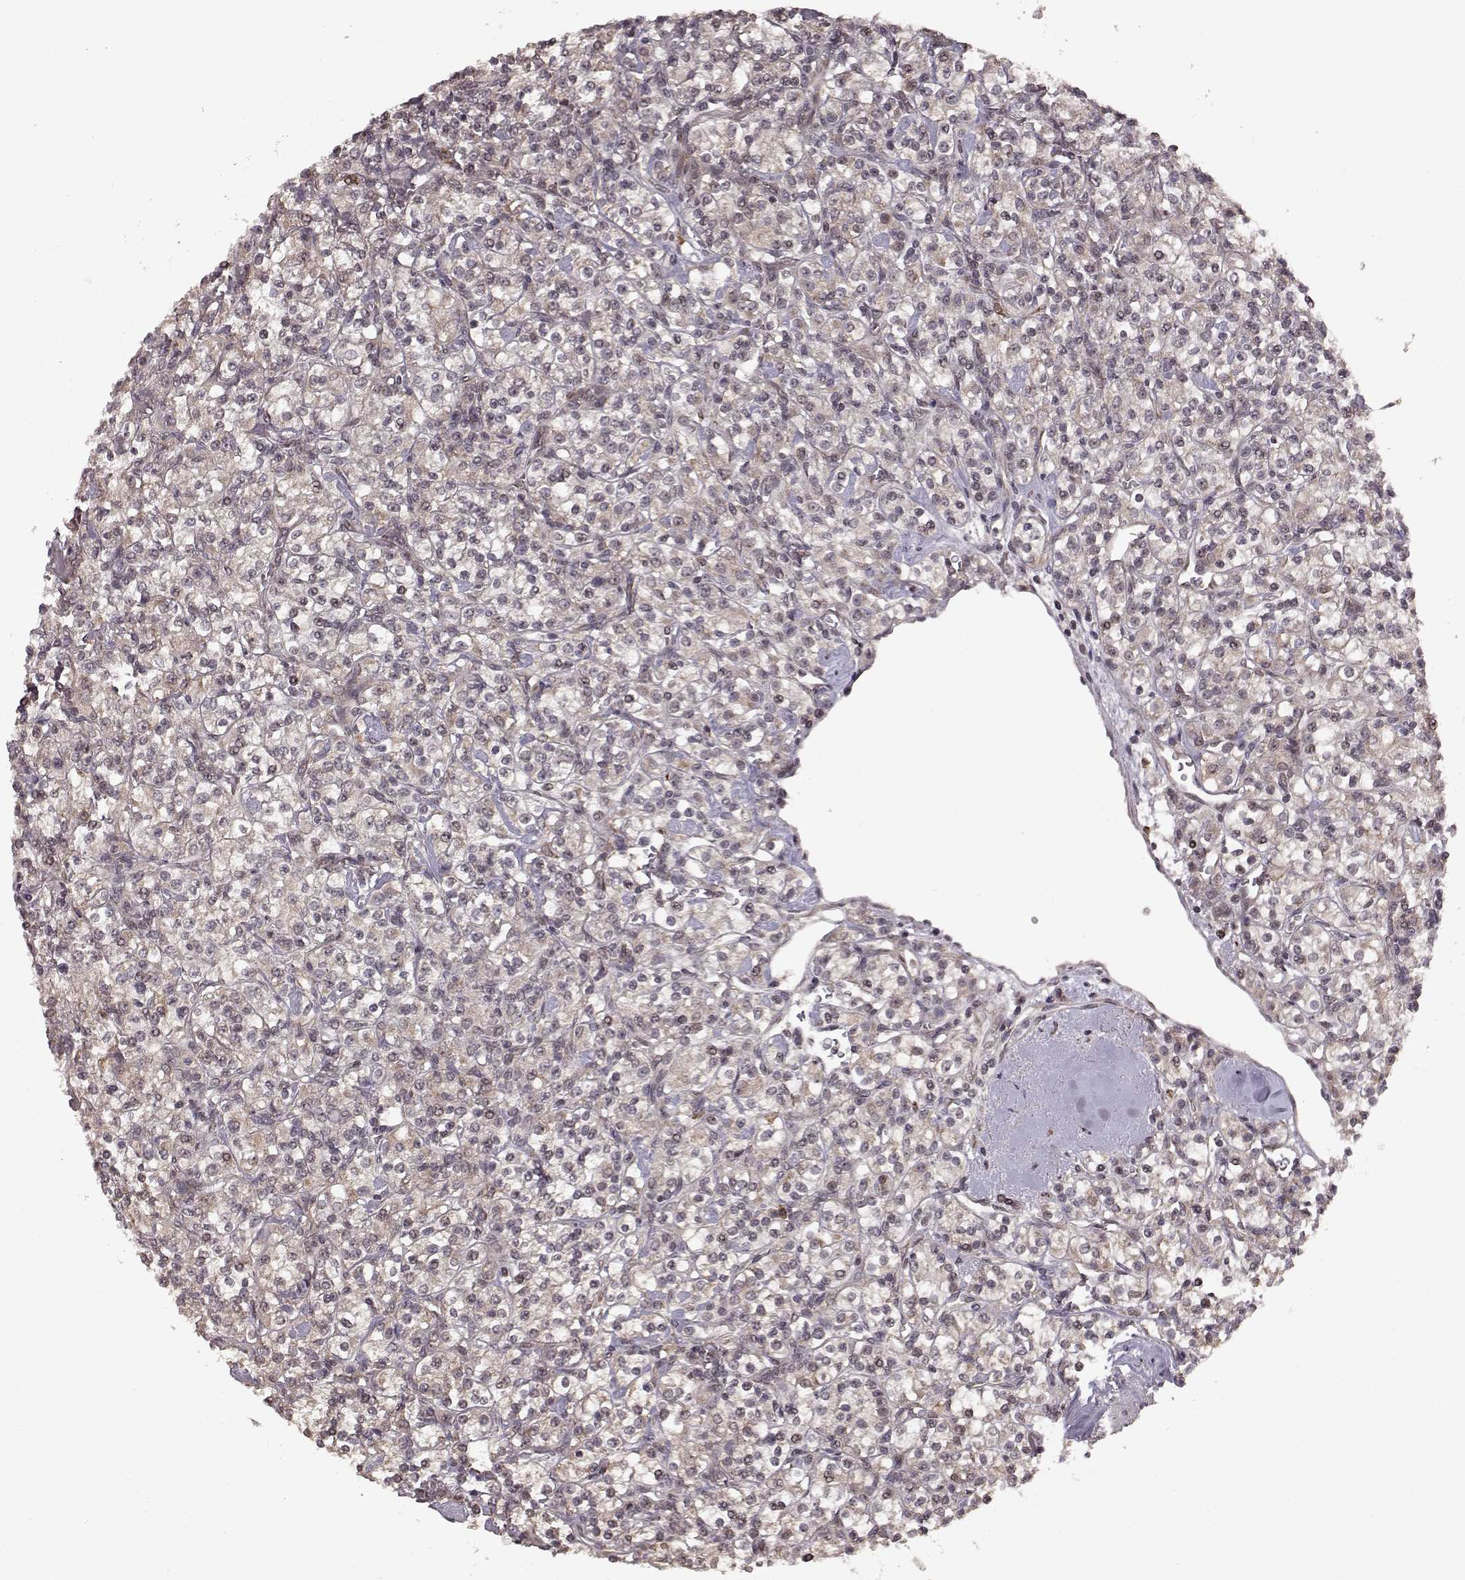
{"staining": {"intensity": "weak", "quantity": ">75%", "location": "cytoplasmic/membranous"}, "tissue": "renal cancer", "cell_type": "Tumor cells", "image_type": "cancer", "snomed": [{"axis": "morphology", "description": "Adenocarcinoma, NOS"}, {"axis": "topography", "description": "Kidney"}], "caption": "IHC (DAB (3,3'-diaminobenzidine)) staining of renal cancer (adenocarcinoma) demonstrates weak cytoplasmic/membranous protein positivity in approximately >75% of tumor cells.", "gene": "ELOVL5", "patient": {"sex": "male", "age": 77}}